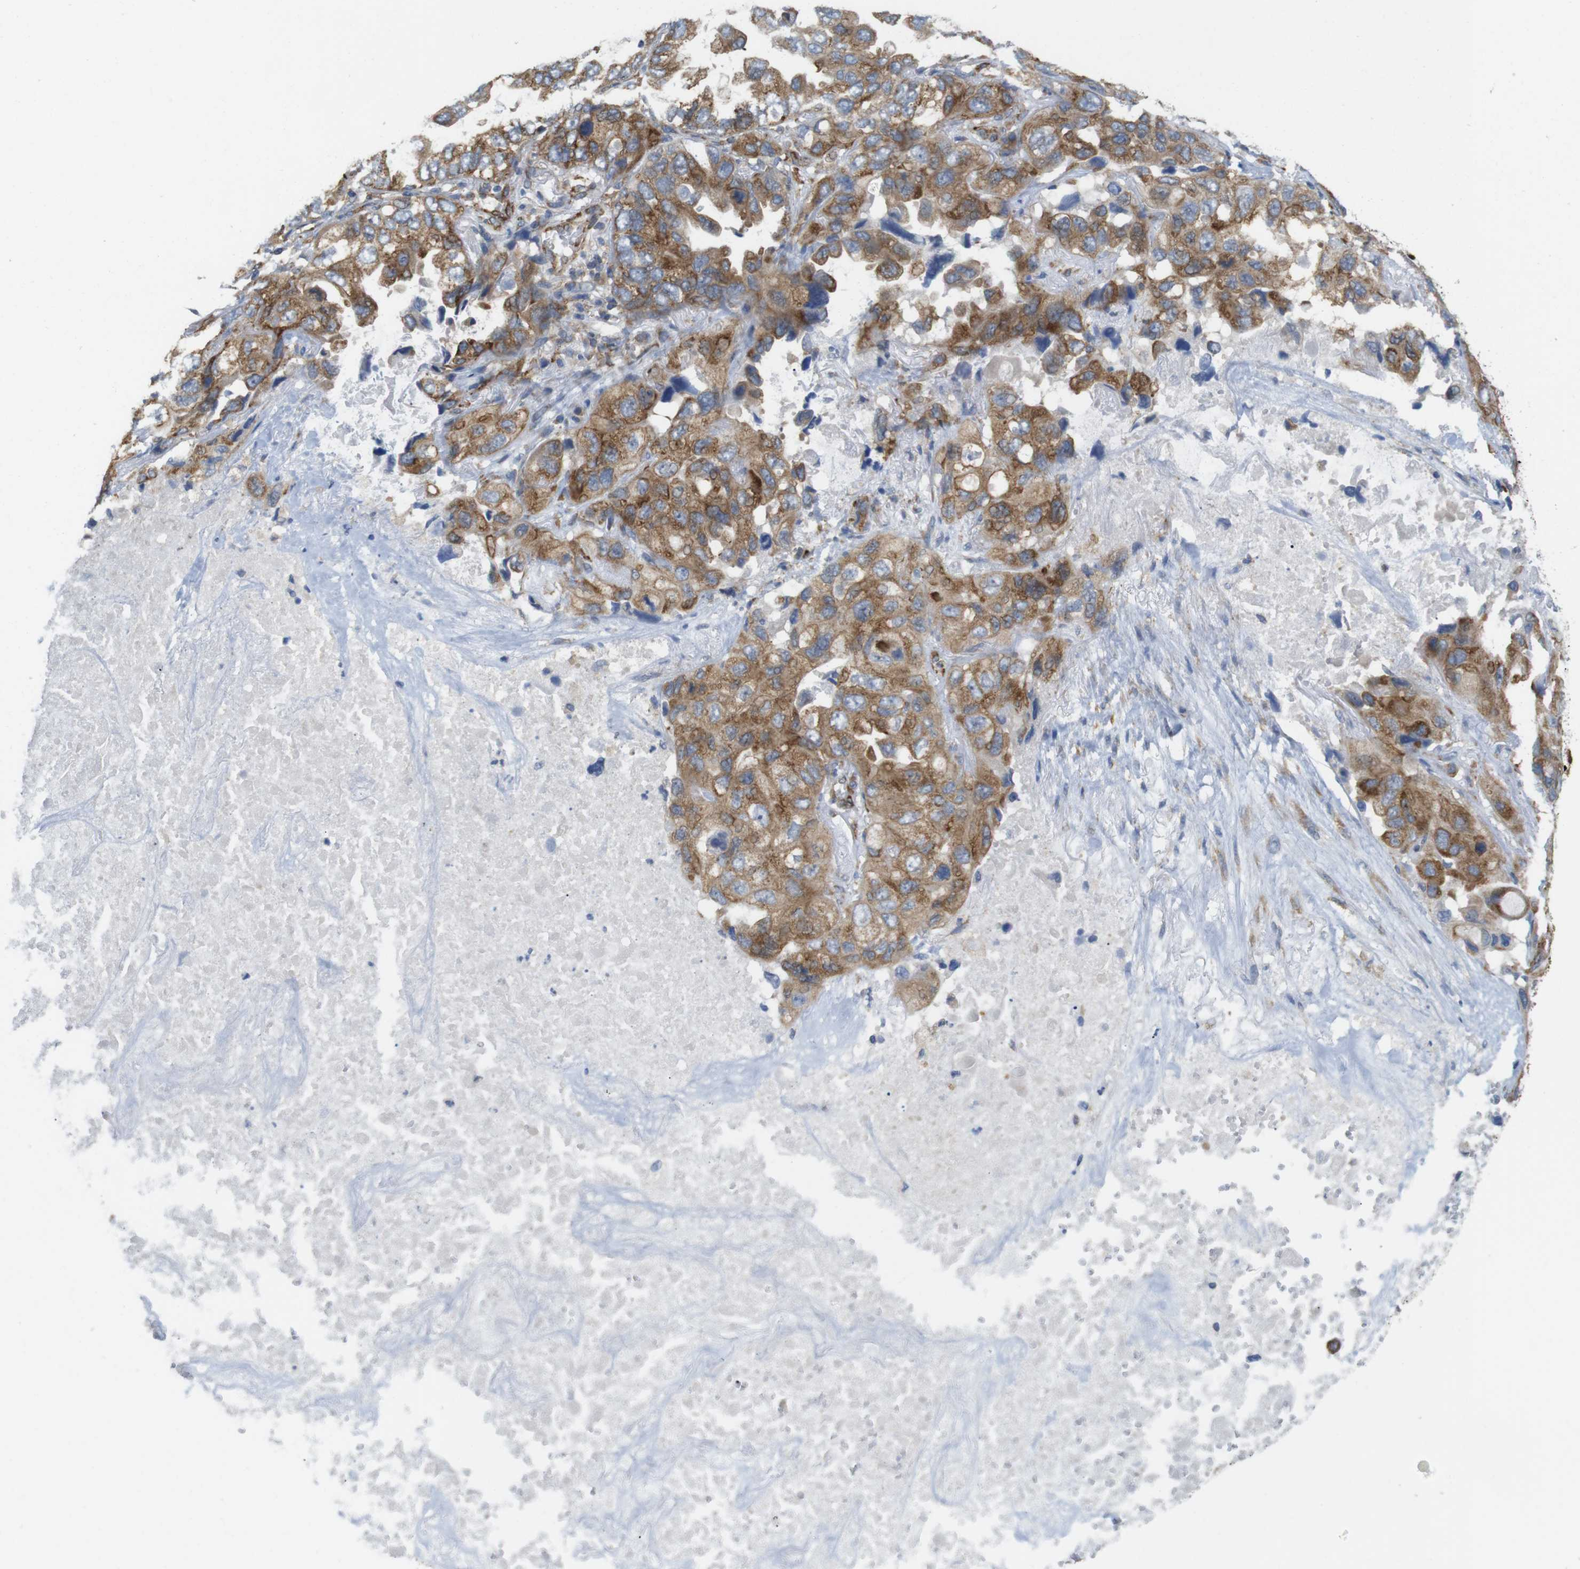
{"staining": {"intensity": "moderate", "quantity": ">75%", "location": "cytoplasmic/membranous"}, "tissue": "lung cancer", "cell_type": "Tumor cells", "image_type": "cancer", "snomed": [{"axis": "morphology", "description": "Squamous cell carcinoma, NOS"}, {"axis": "topography", "description": "Lung"}], "caption": "Lung cancer (squamous cell carcinoma) stained with a brown dye displays moderate cytoplasmic/membranous positive staining in approximately >75% of tumor cells.", "gene": "PCNX2", "patient": {"sex": "female", "age": 73}}